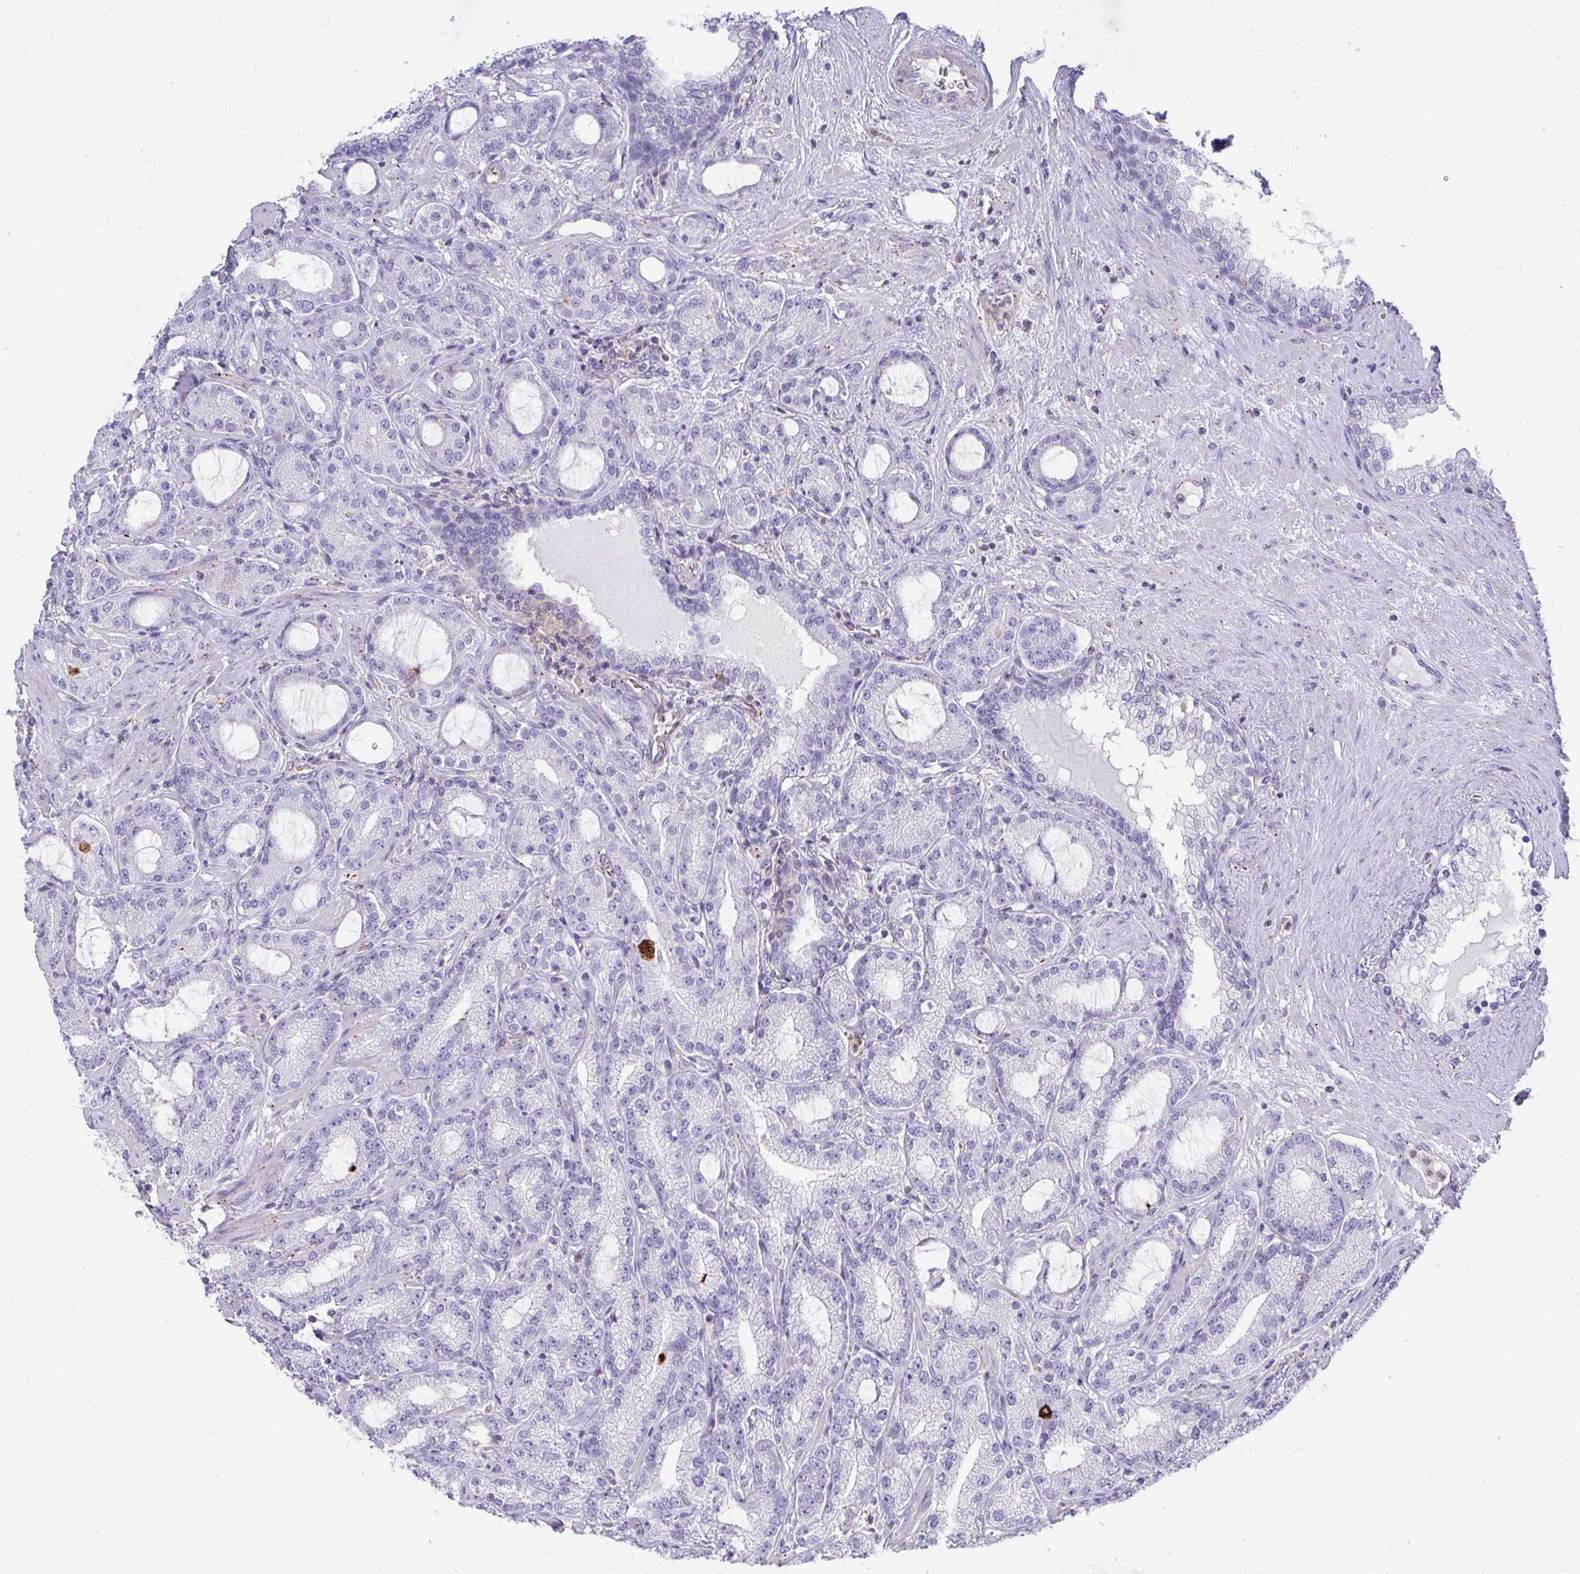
{"staining": {"intensity": "moderate", "quantity": "<25%", "location": "cytoplasmic/membranous"}, "tissue": "prostate cancer", "cell_type": "Tumor cells", "image_type": "cancer", "snomed": [{"axis": "morphology", "description": "Adenocarcinoma, High grade"}, {"axis": "topography", "description": "Prostate"}], "caption": "About <25% of tumor cells in prostate cancer show moderate cytoplasmic/membranous protein expression as visualized by brown immunohistochemical staining.", "gene": "TNFAIP8", "patient": {"sex": "male", "age": 65}}